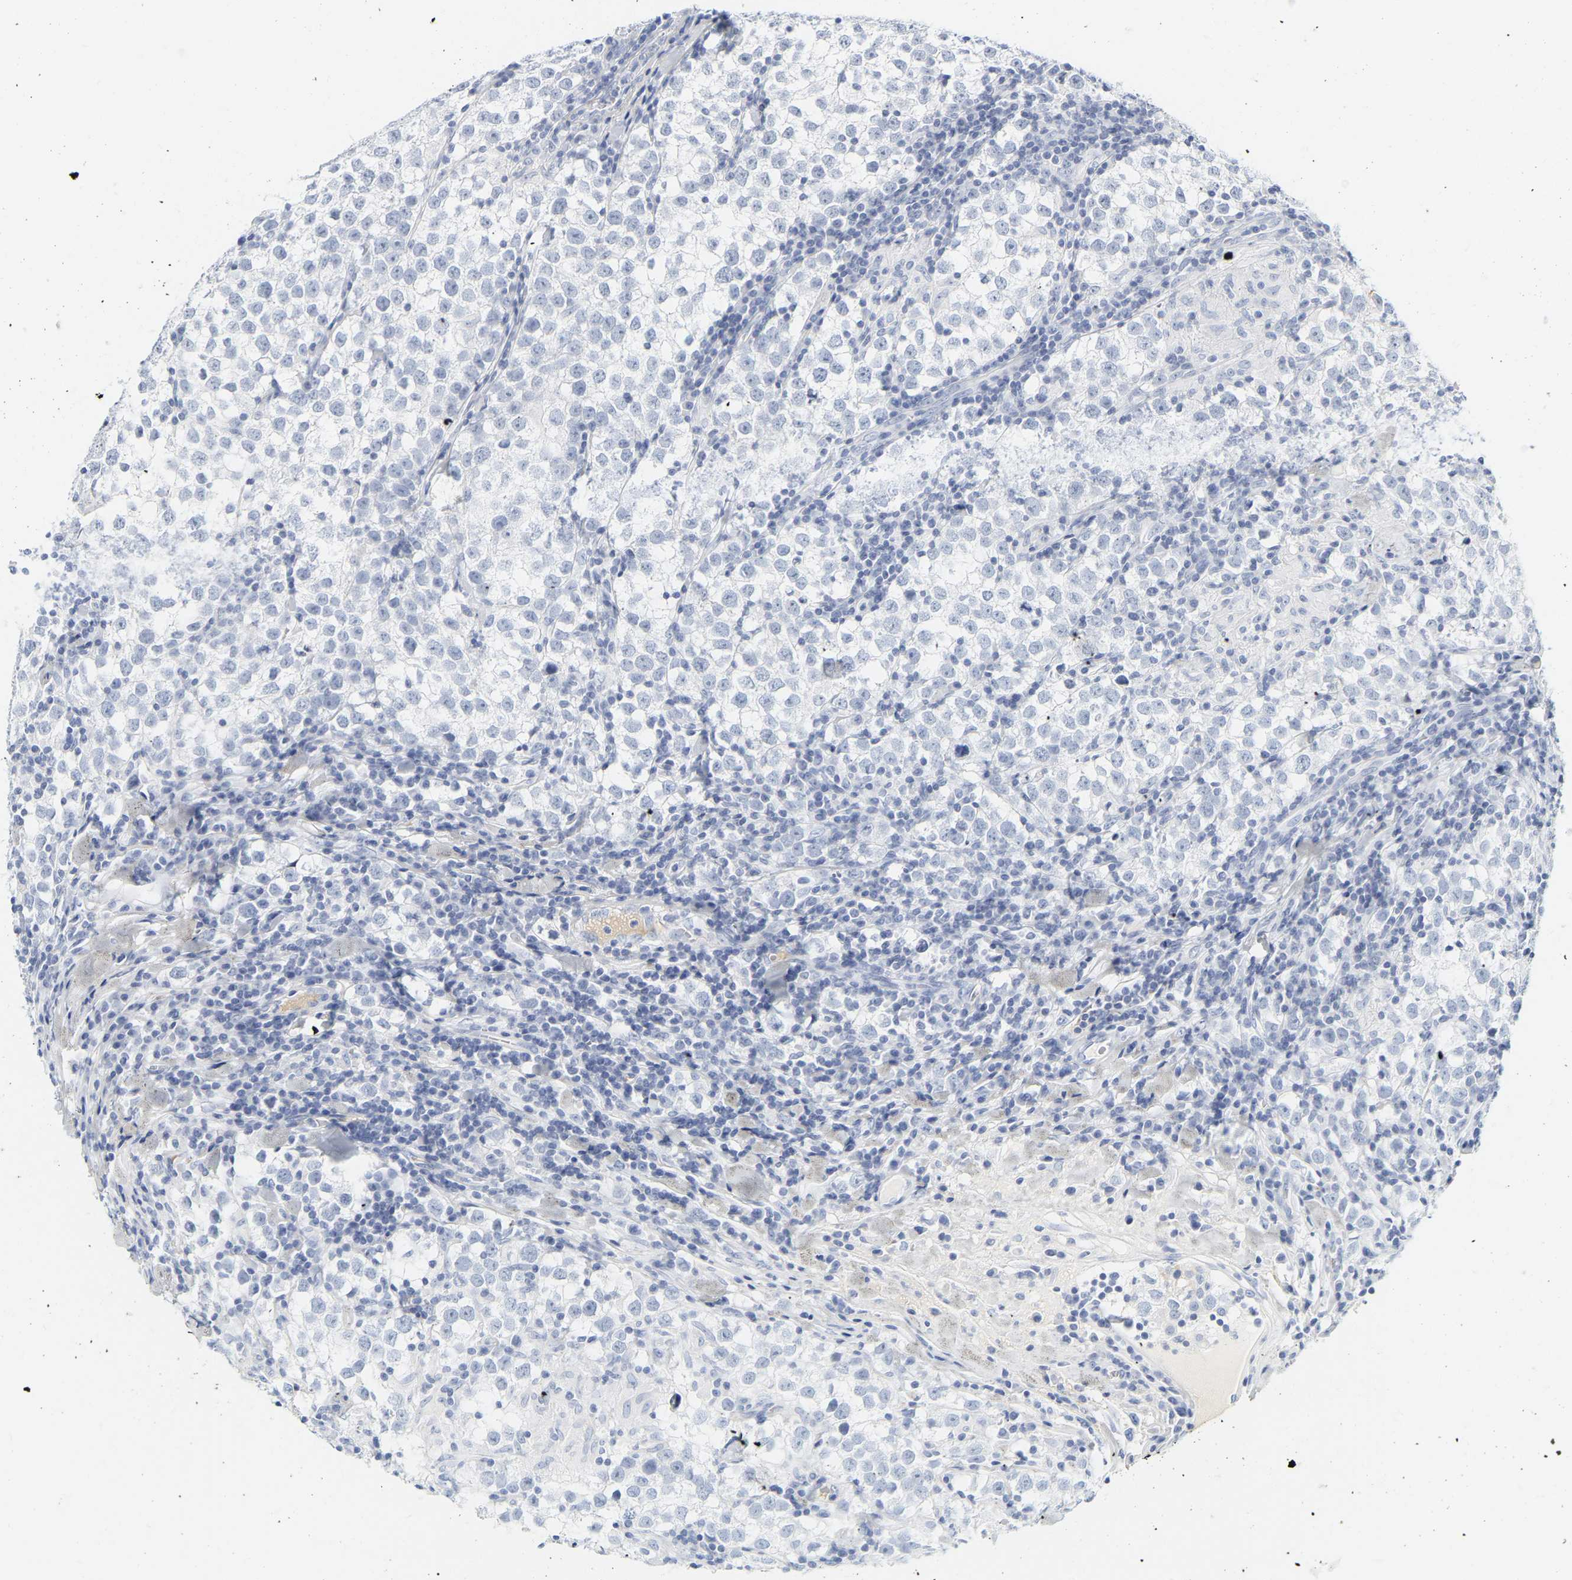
{"staining": {"intensity": "negative", "quantity": "none", "location": "none"}, "tissue": "testis cancer", "cell_type": "Tumor cells", "image_type": "cancer", "snomed": [{"axis": "morphology", "description": "Seminoma, NOS"}, {"axis": "morphology", "description": "Carcinoma, Embryonal, NOS"}, {"axis": "topography", "description": "Testis"}], "caption": "The image demonstrates no staining of tumor cells in testis cancer (seminoma).", "gene": "GNAS", "patient": {"sex": "male", "age": 36}}